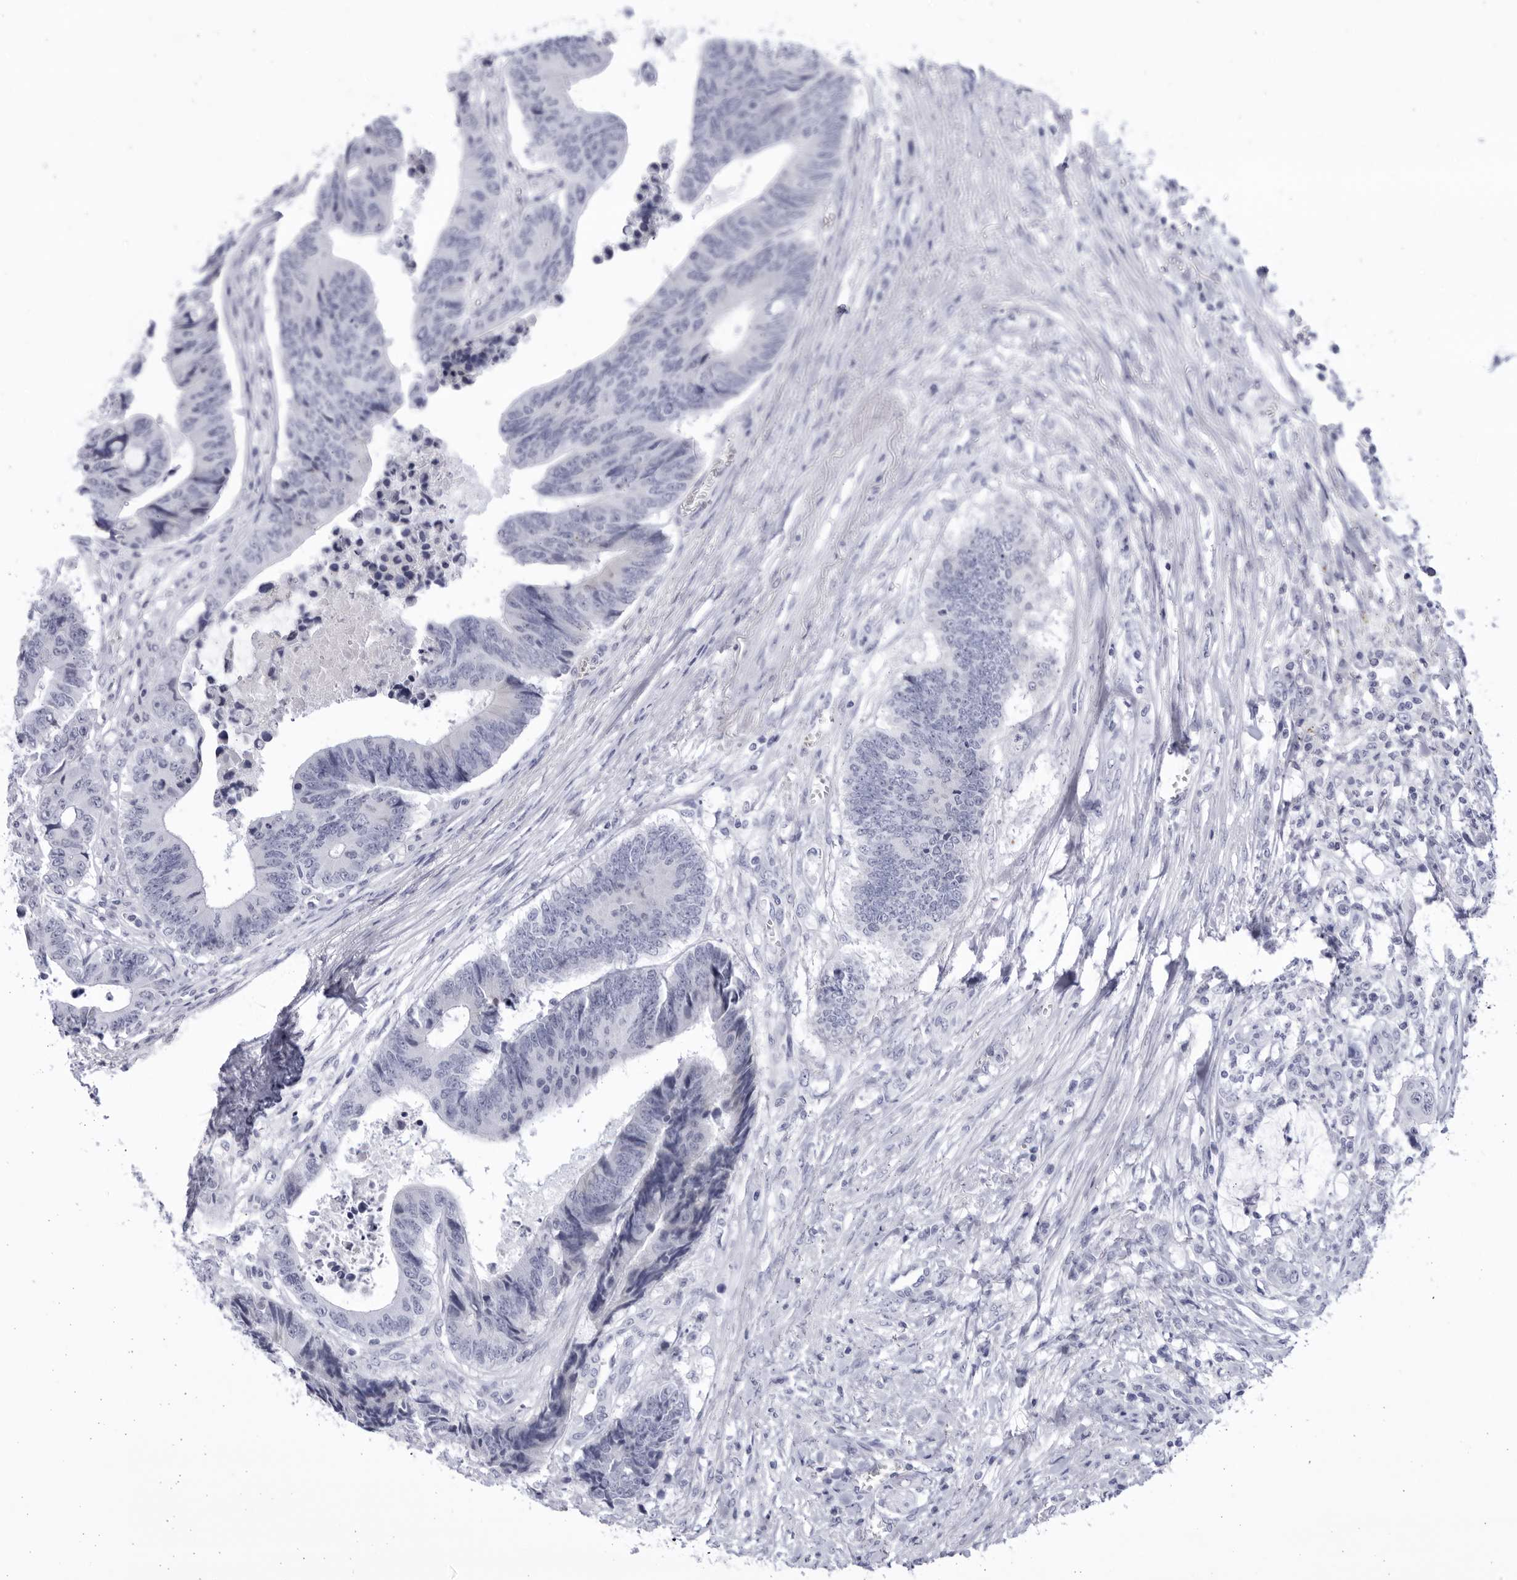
{"staining": {"intensity": "negative", "quantity": "none", "location": "none"}, "tissue": "colorectal cancer", "cell_type": "Tumor cells", "image_type": "cancer", "snomed": [{"axis": "morphology", "description": "Adenocarcinoma, NOS"}, {"axis": "topography", "description": "Rectum"}], "caption": "A micrograph of human colorectal cancer is negative for staining in tumor cells. (Immunohistochemistry, brightfield microscopy, high magnification).", "gene": "CCDC181", "patient": {"sex": "male", "age": 84}}